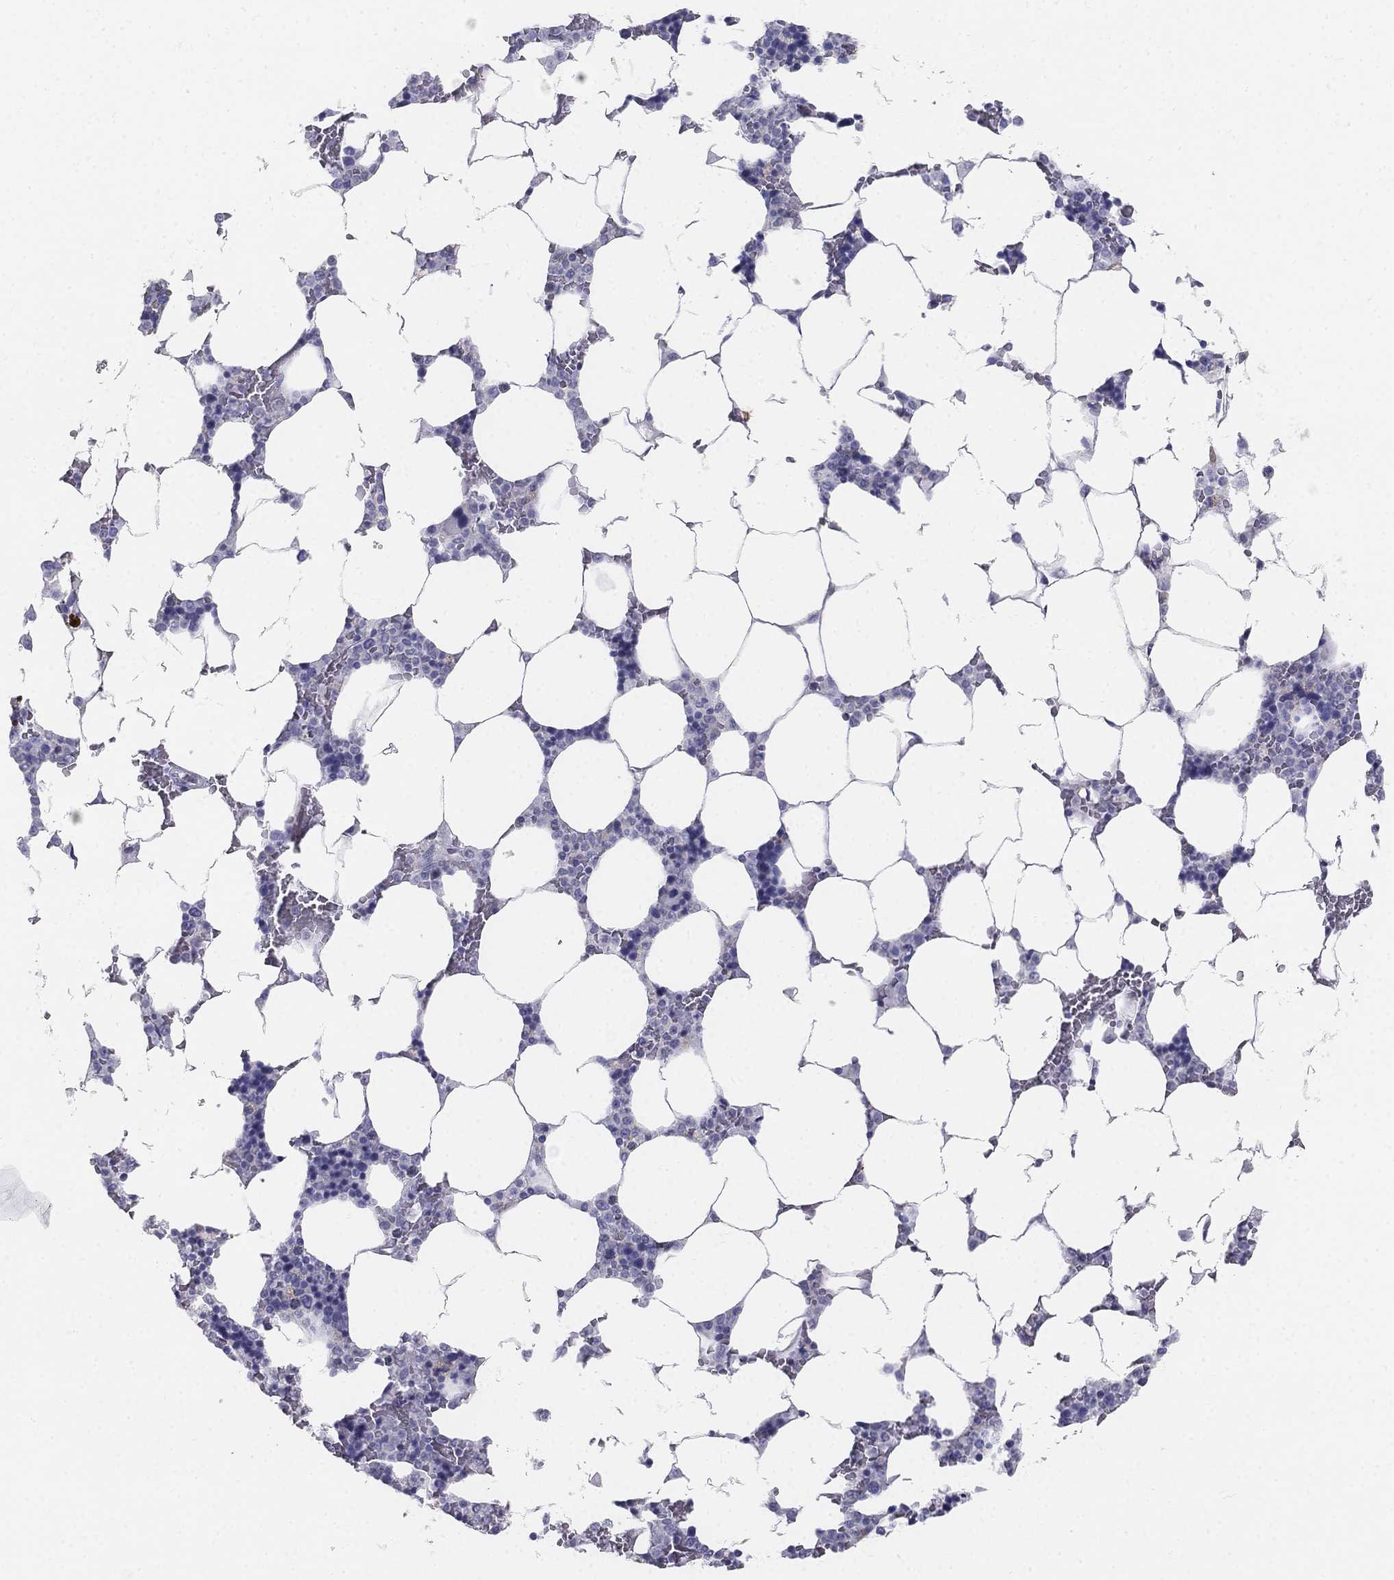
{"staining": {"intensity": "negative", "quantity": "none", "location": "none"}, "tissue": "bone marrow", "cell_type": "Hematopoietic cells", "image_type": "normal", "snomed": [{"axis": "morphology", "description": "Normal tissue, NOS"}, {"axis": "topography", "description": "Bone marrow"}], "caption": "Immunohistochemistry micrograph of unremarkable bone marrow stained for a protein (brown), which exhibits no expression in hematopoietic cells. The staining was performed using DAB to visualize the protein expression in brown, while the nuclei were stained in blue with hematoxylin (Magnification: 20x).", "gene": "ALOXE3", "patient": {"sex": "male", "age": 63}}